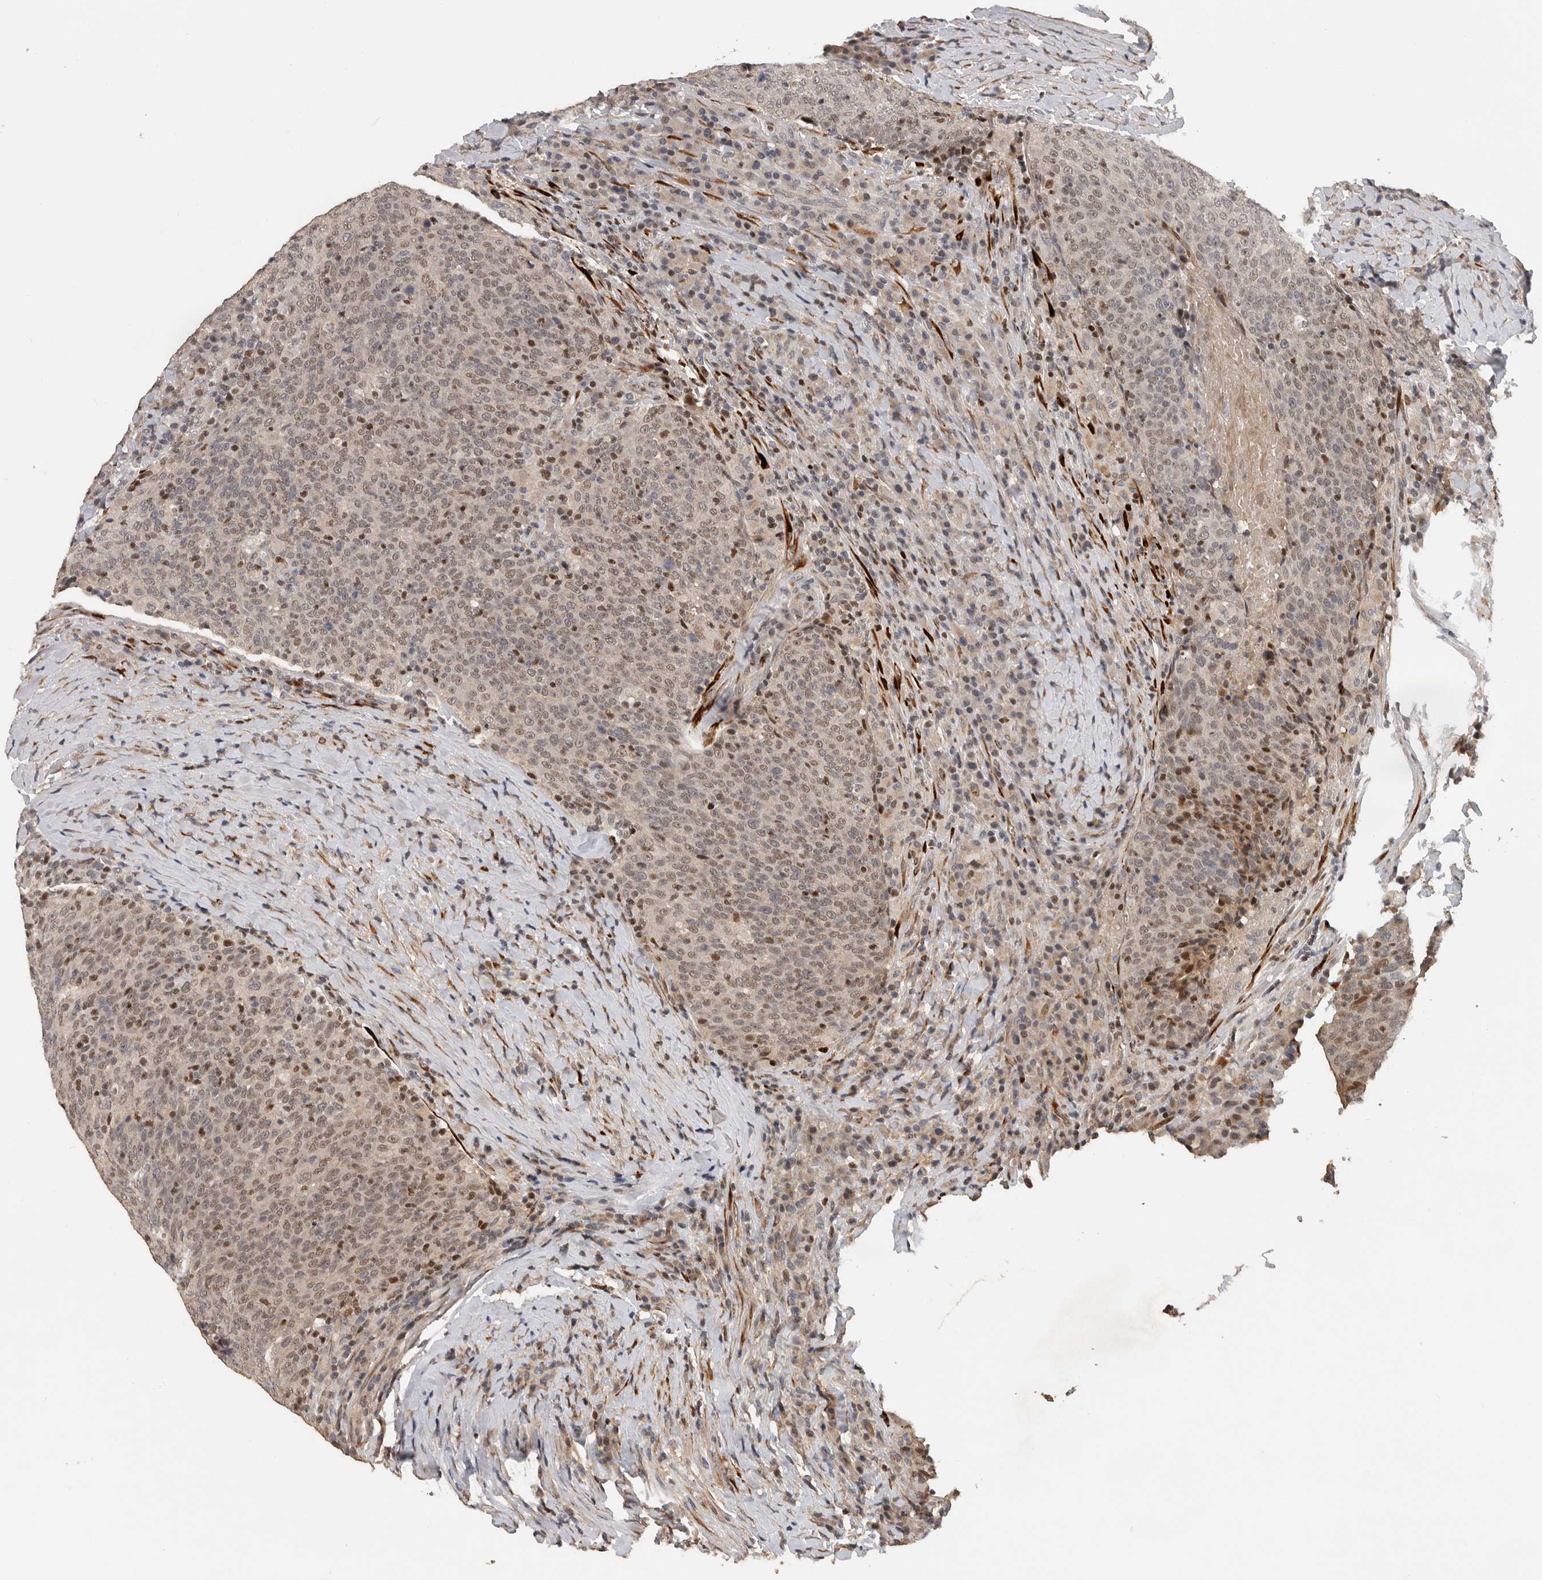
{"staining": {"intensity": "moderate", "quantity": ">75%", "location": "nuclear"}, "tissue": "head and neck cancer", "cell_type": "Tumor cells", "image_type": "cancer", "snomed": [{"axis": "morphology", "description": "Squamous cell carcinoma, NOS"}, {"axis": "morphology", "description": "Squamous cell carcinoma, metastatic, NOS"}, {"axis": "topography", "description": "Lymph node"}, {"axis": "topography", "description": "Head-Neck"}], "caption": "Head and neck cancer (metastatic squamous cell carcinoma) tissue shows moderate nuclear staining in approximately >75% of tumor cells, visualized by immunohistochemistry. Ihc stains the protein in brown and the nuclei are stained blue.", "gene": "HENMT1", "patient": {"sex": "male", "age": 62}}